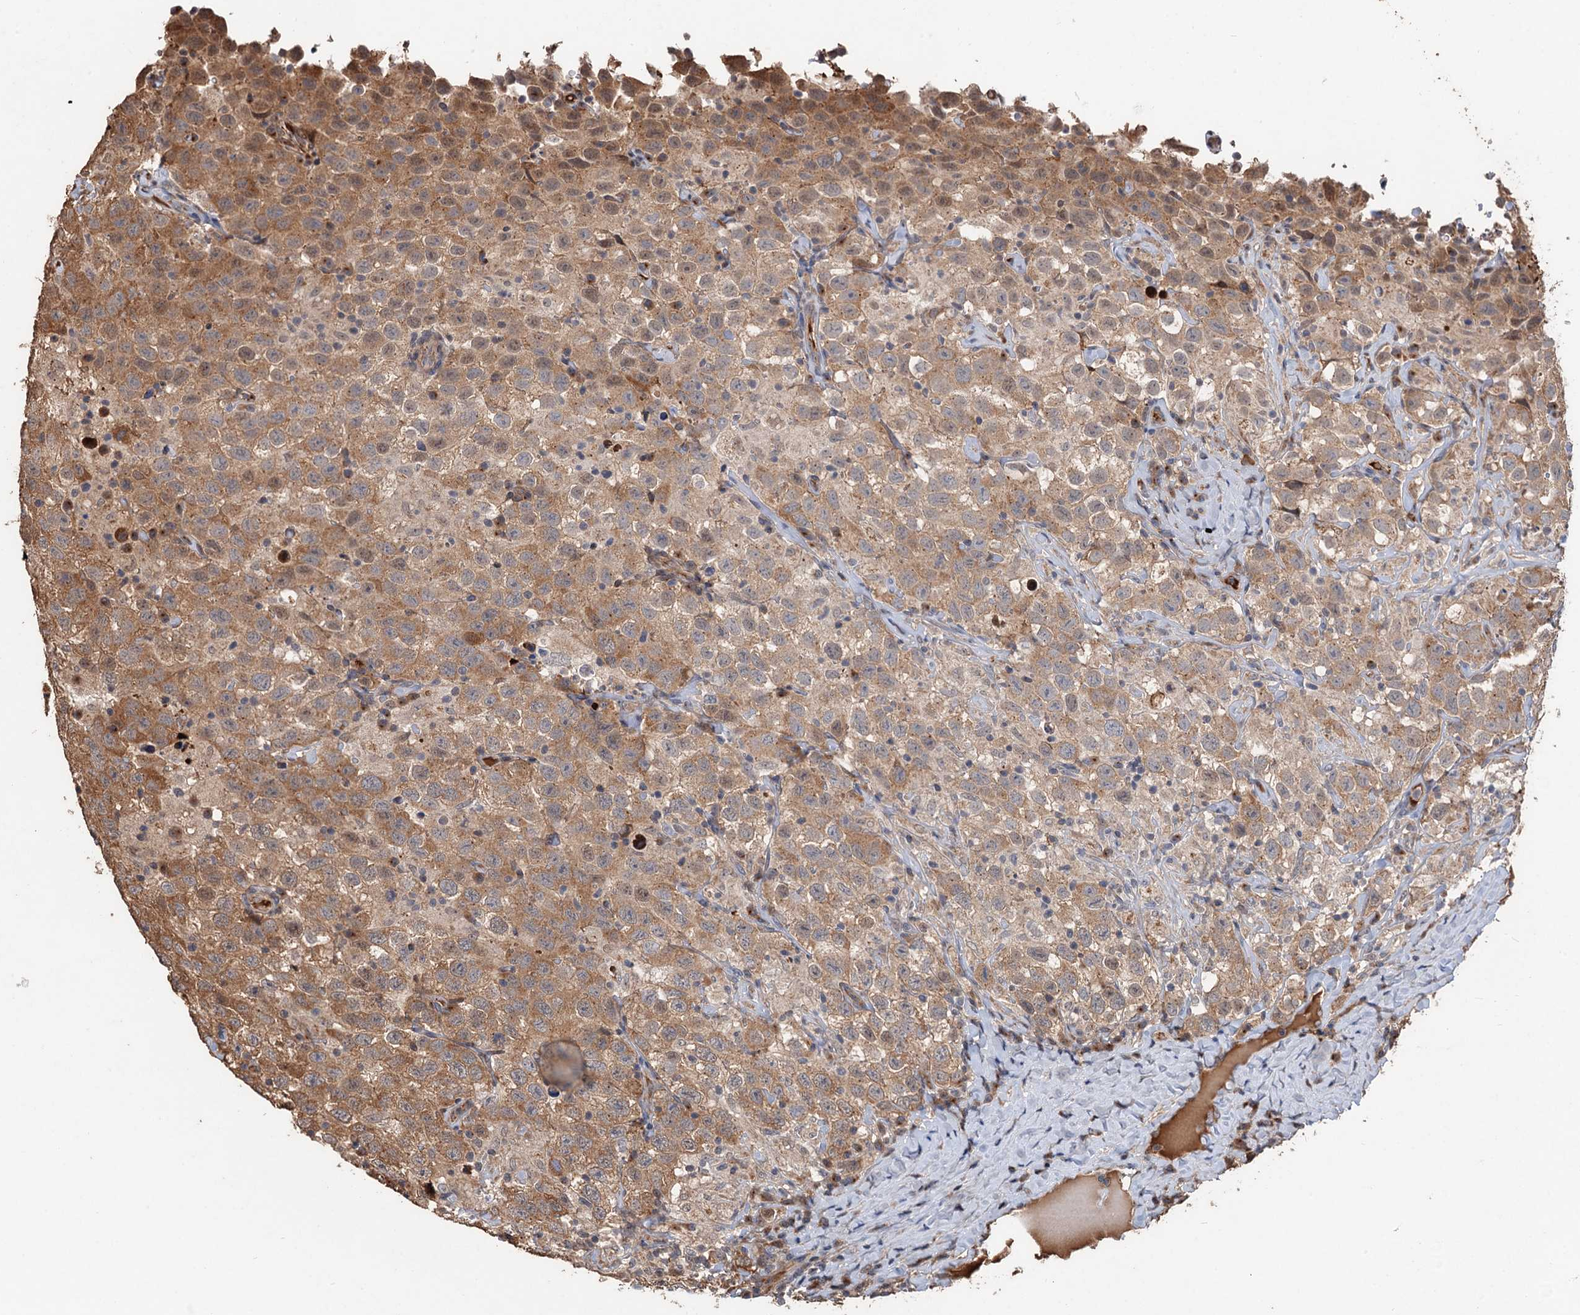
{"staining": {"intensity": "moderate", "quantity": ">75%", "location": "cytoplasmic/membranous"}, "tissue": "testis cancer", "cell_type": "Tumor cells", "image_type": "cancer", "snomed": [{"axis": "morphology", "description": "Seminoma, NOS"}, {"axis": "topography", "description": "Testis"}], "caption": "Protein analysis of testis cancer (seminoma) tissue shows moderate cytoplasmic/membranous expression in approximately >75% of tumor cells.", "gene": "DEXI", "patient": {"sex": "male", "age": 41}}